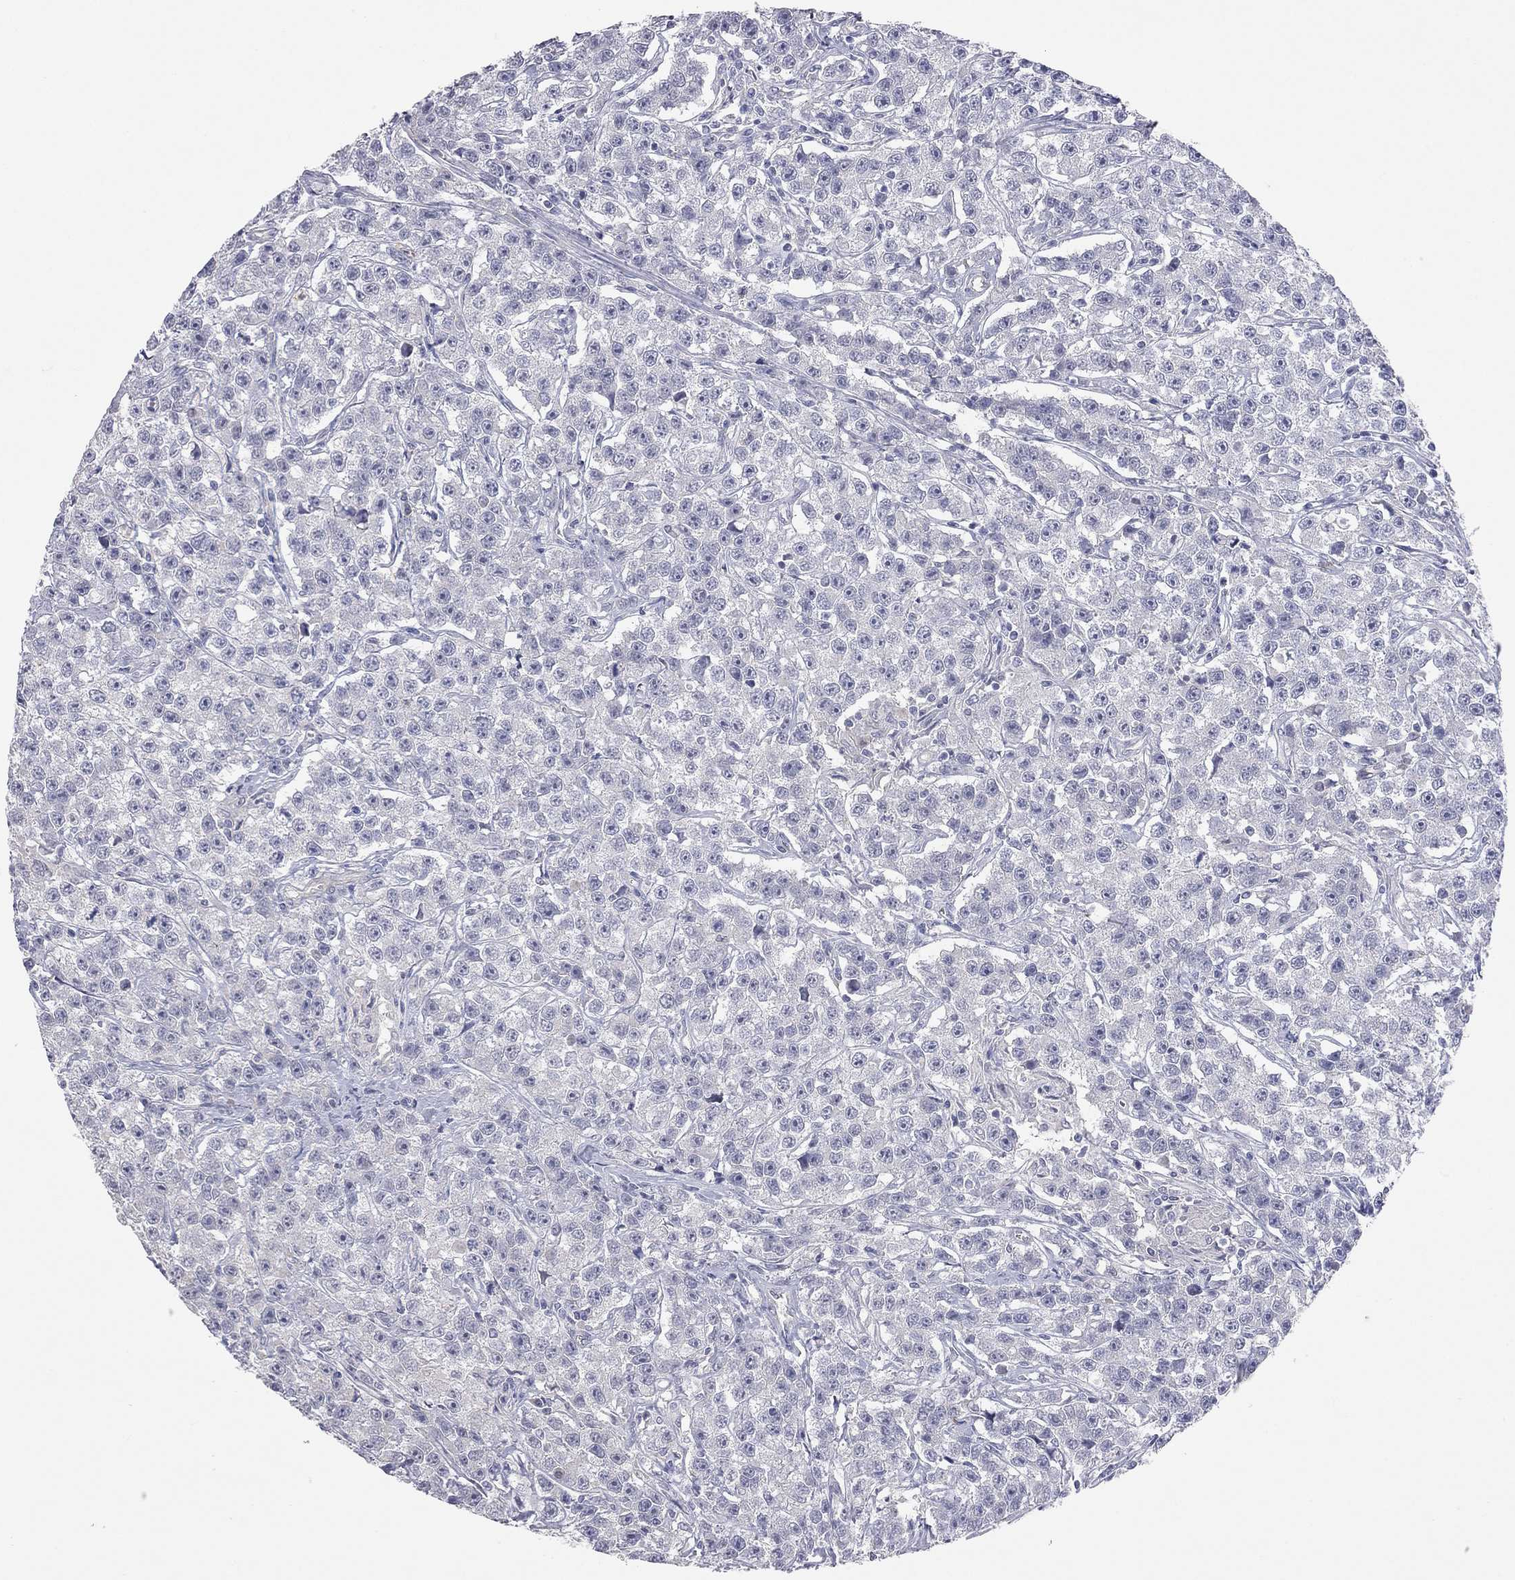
{"staining": {"intensity": "negative", "quantity": "none", "location": "none"}, "tissue": "testis cancer", "cell_type": "Tumor cells", "image_type": "cancer", "snomed": [{"axis": "morphology", "description": "Seminoma, NOS"}, {"axis": "topography", "description": "Testis"}], "caption": "Immunohistochemical staining of human testis cancer (seminoma) exhibits no significant expression in tumor cells.", "gene": "KCNB1", "patient": {"sex": "male", "age": 59}}